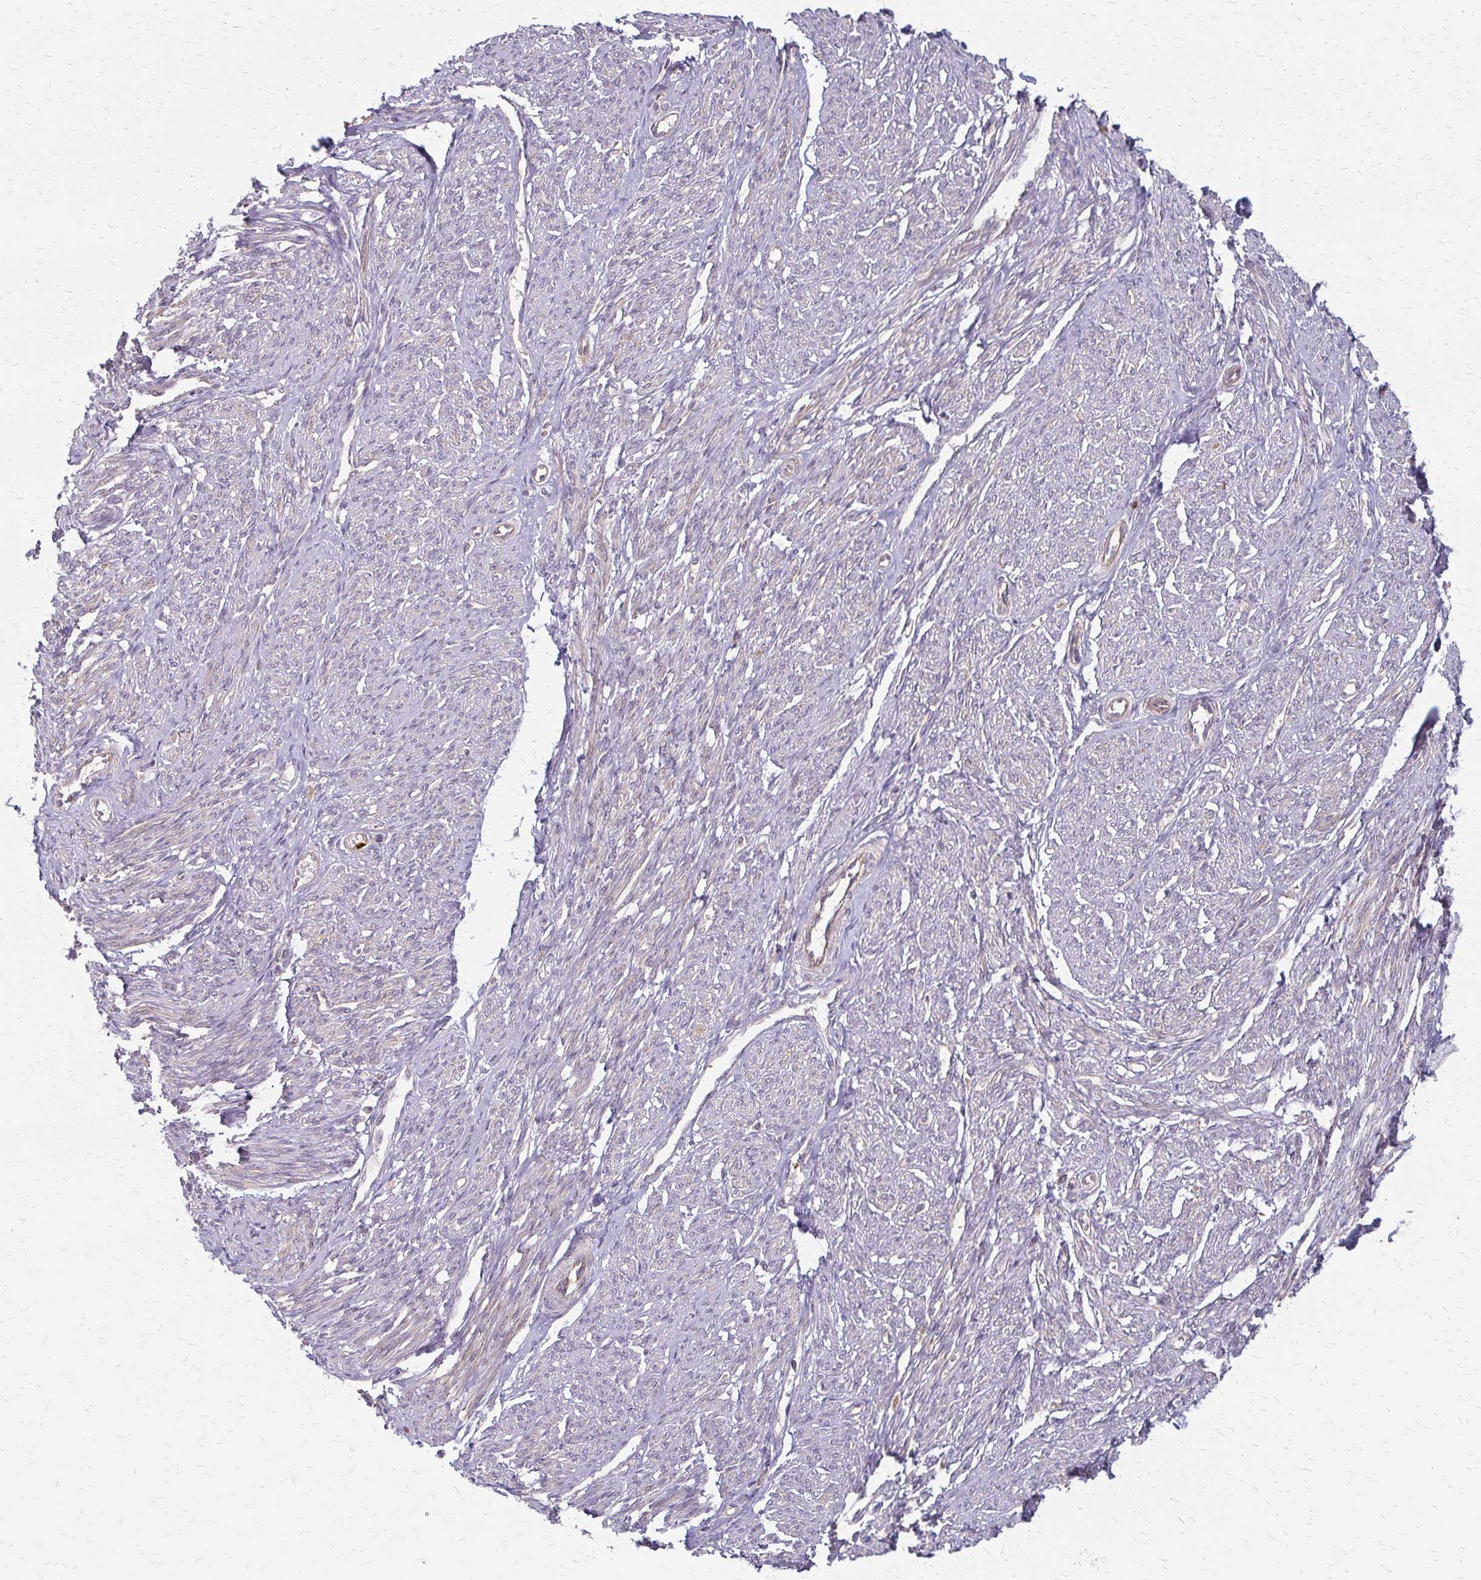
{"staining": {"intensity": "moderate", "quantity": "25%-75%", "location": "cytoplasmic/membranous"}, "tissue": "smooth muscle", "cell_type": "Smooth muscle cells", "image_type": "normal", "snomed": [{"axis": "morphology", "description": "Normal tissue, NOS"}, {"axis": "topography", "description": "Smooth muscle"}], "caption": "Moderate cytoplasmic/membranous expression is seen in about 25%-75% of smooth muscle cells in benign smooth muscle. (Stains: DAB in brown, nuclei in blue, Microscopy: brightfield microscopy at high magnification).", "gene": "ZNF383", "patient": {"sex": "female", "age": 65}}